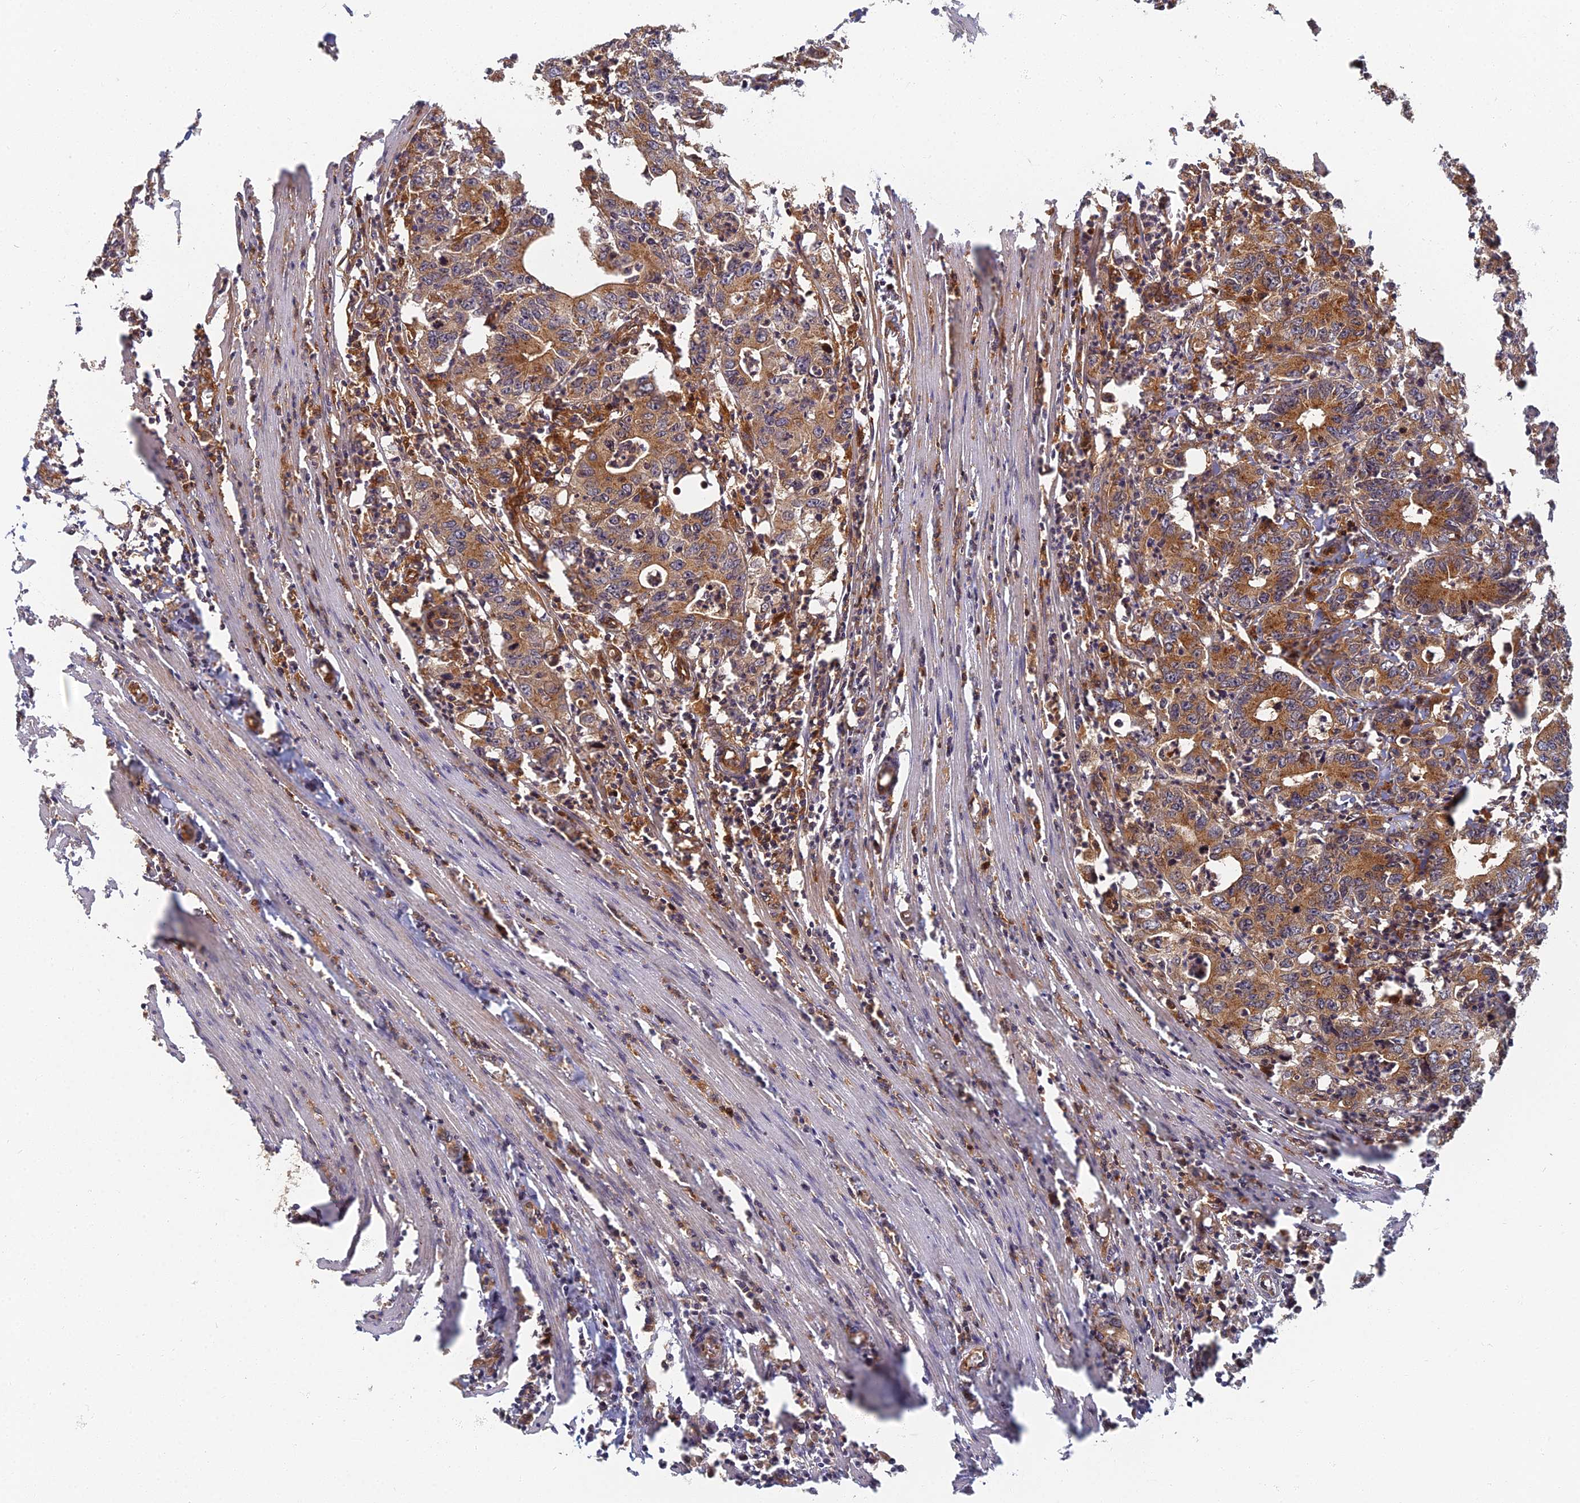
{"staining": {"intensity": "moderate", "quantity": ">75%", "location": "cytoplasmic/membranous"}, "tissue": "colorectal cancer", "cell_type": "Tumor cells", "image_type": "cancer", "snomed": [{"axis": "morphology", "description": "Adenocarcinoma, NOS"}, {"axis": "topography", "description": "Colon"}], "caption": "Approximately >75% of tumor cells in colorectal cancer (adenocarcinoma) display moderate cytoplasmic/membranous protein staining as visualized by brown immunohistochemical staining.", "gene": "INO80D", "patient": {"sex": "female", "age": 75}}